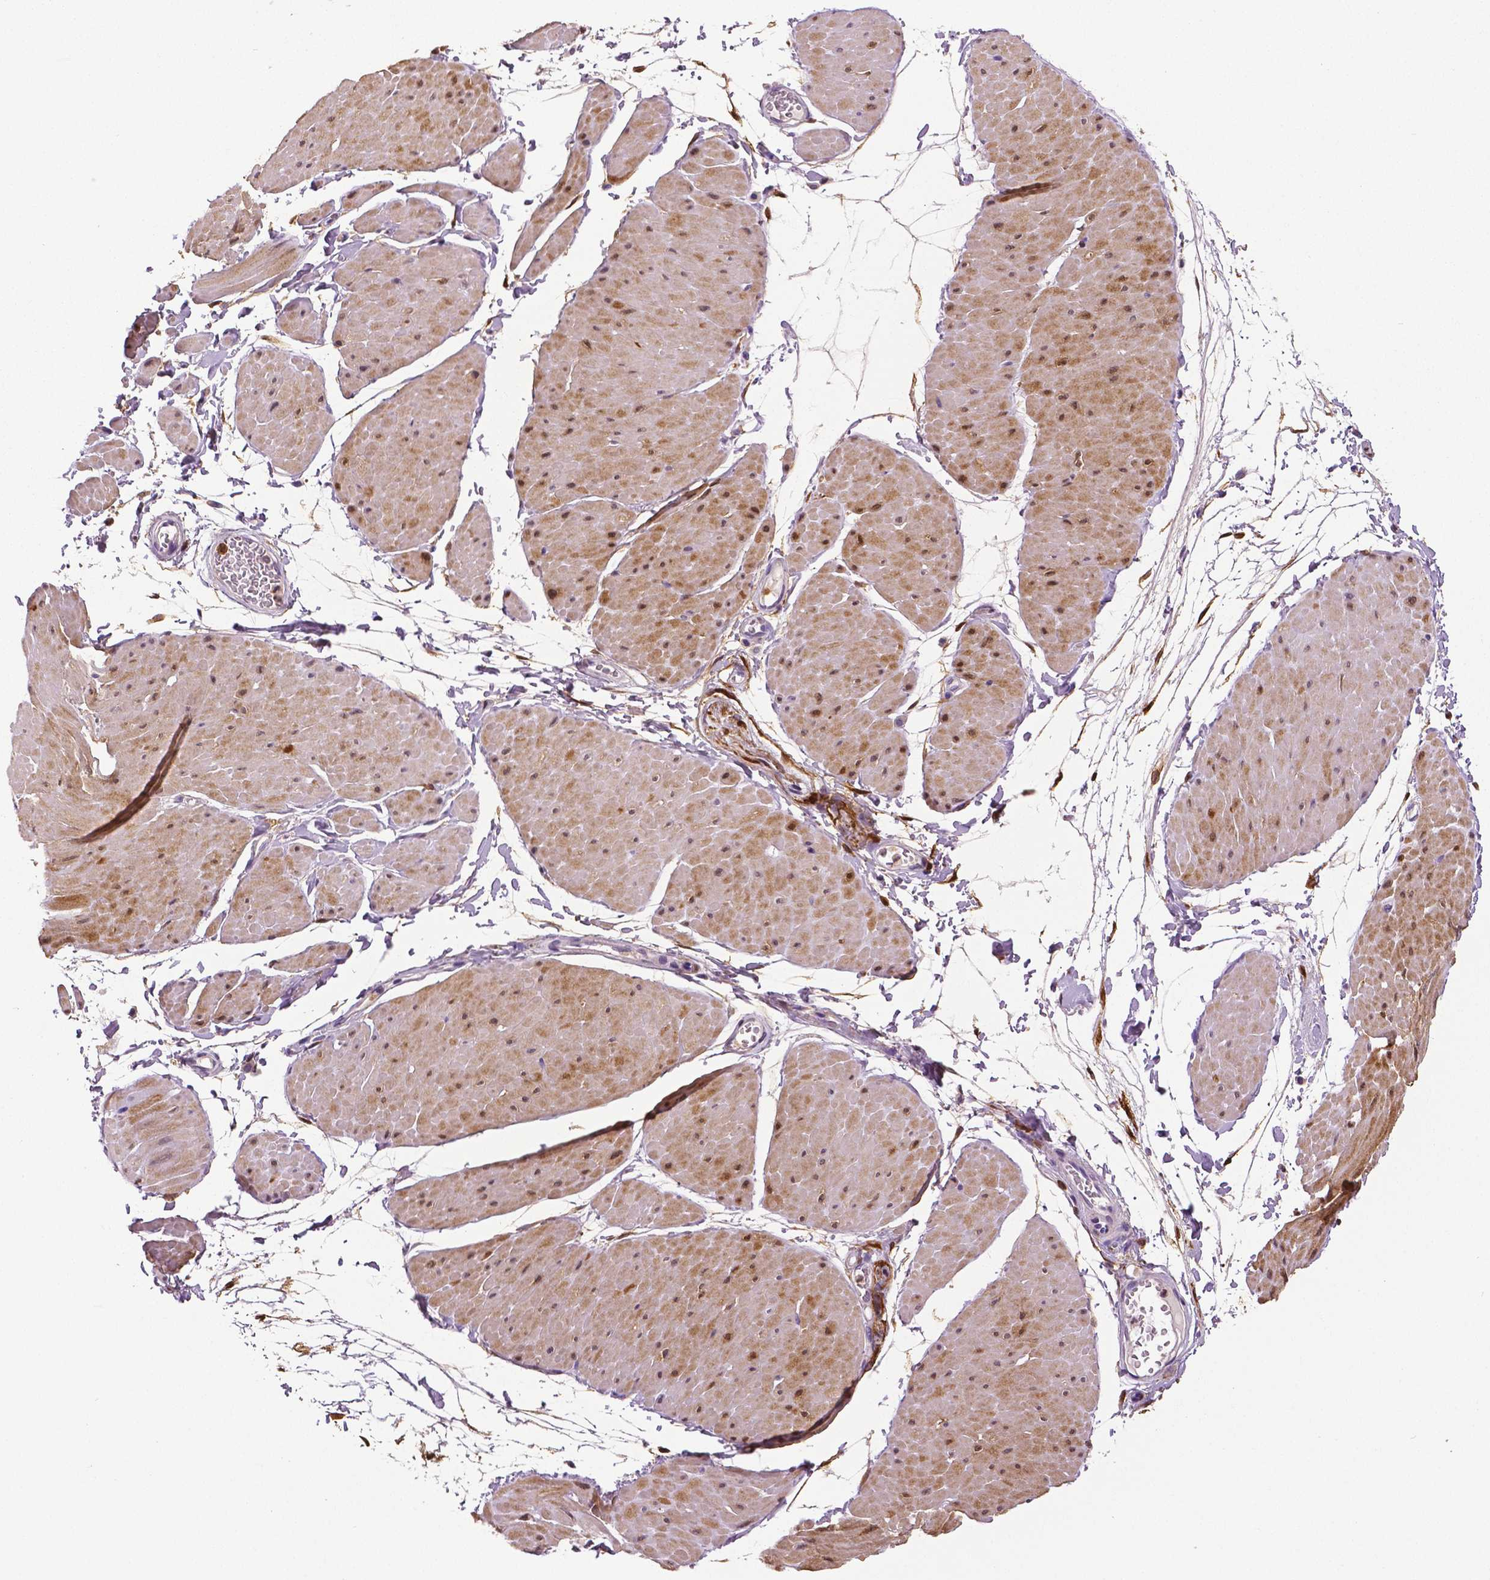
{"staining": {"intensity": "moderate", "quantity": ">75%", "location": "cytoplasmic/membranous"}, "tissue": "adipose tissue", "cell_type": "Adipocytes", "image_type": "normal", "snomed": [{"axis": "morphology", "description": "Normal tissue, NOS"}, {"axis": "topography", "description": "Smooth muscle"}, {"axis": "topography", "description": "Peripheral nerve tissue"}], "caption": "Adipocytes reveal medium levels of moderate cytoplasmic/membranous expression in approximately >75% of cells in normal adipose tissue.", "gene": "PHGDH", "patient": {"sex": "male", "age": 58}}